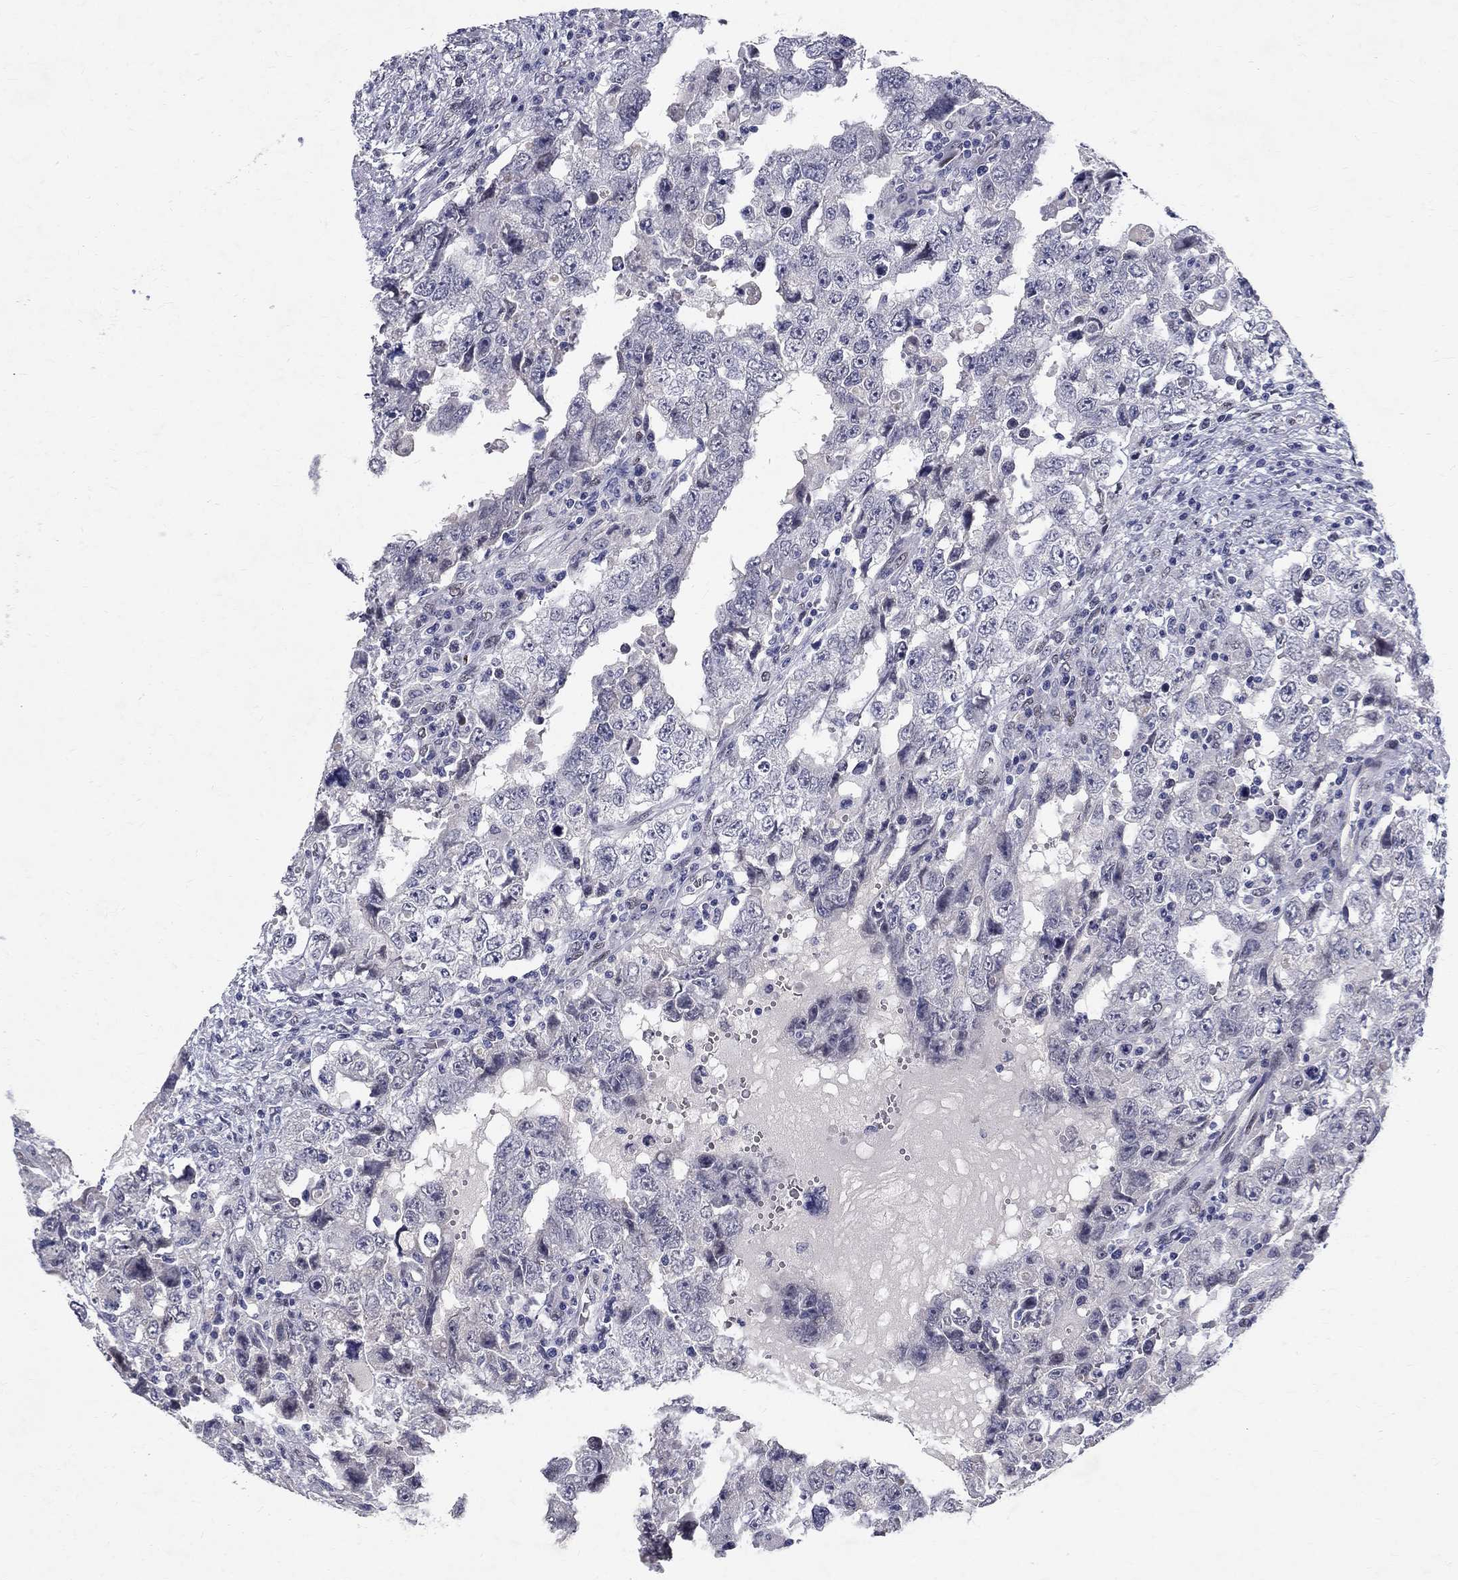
{"staining": {"intensity": "negative", "quantity": "none", "location": "none"}, "tissue": "testis cancer", "cell_type": "Tumor cells", "image_type": "cancer", "snomed": [{"axis": "morphology", "description": "Carcinoma, Embryonal, NOS"}, {"axis": "topography", "description": "Testis"}], "caption": "Immunohistochemistry image of neoplastic tissue: testis embryonal carcinoma stained with DAB (3,3'-diaminobenzidine) shows no significant protein expression in tumor cells.", "gene": "RBFOX1", "patient": {"sex": "male", "age": 26}}